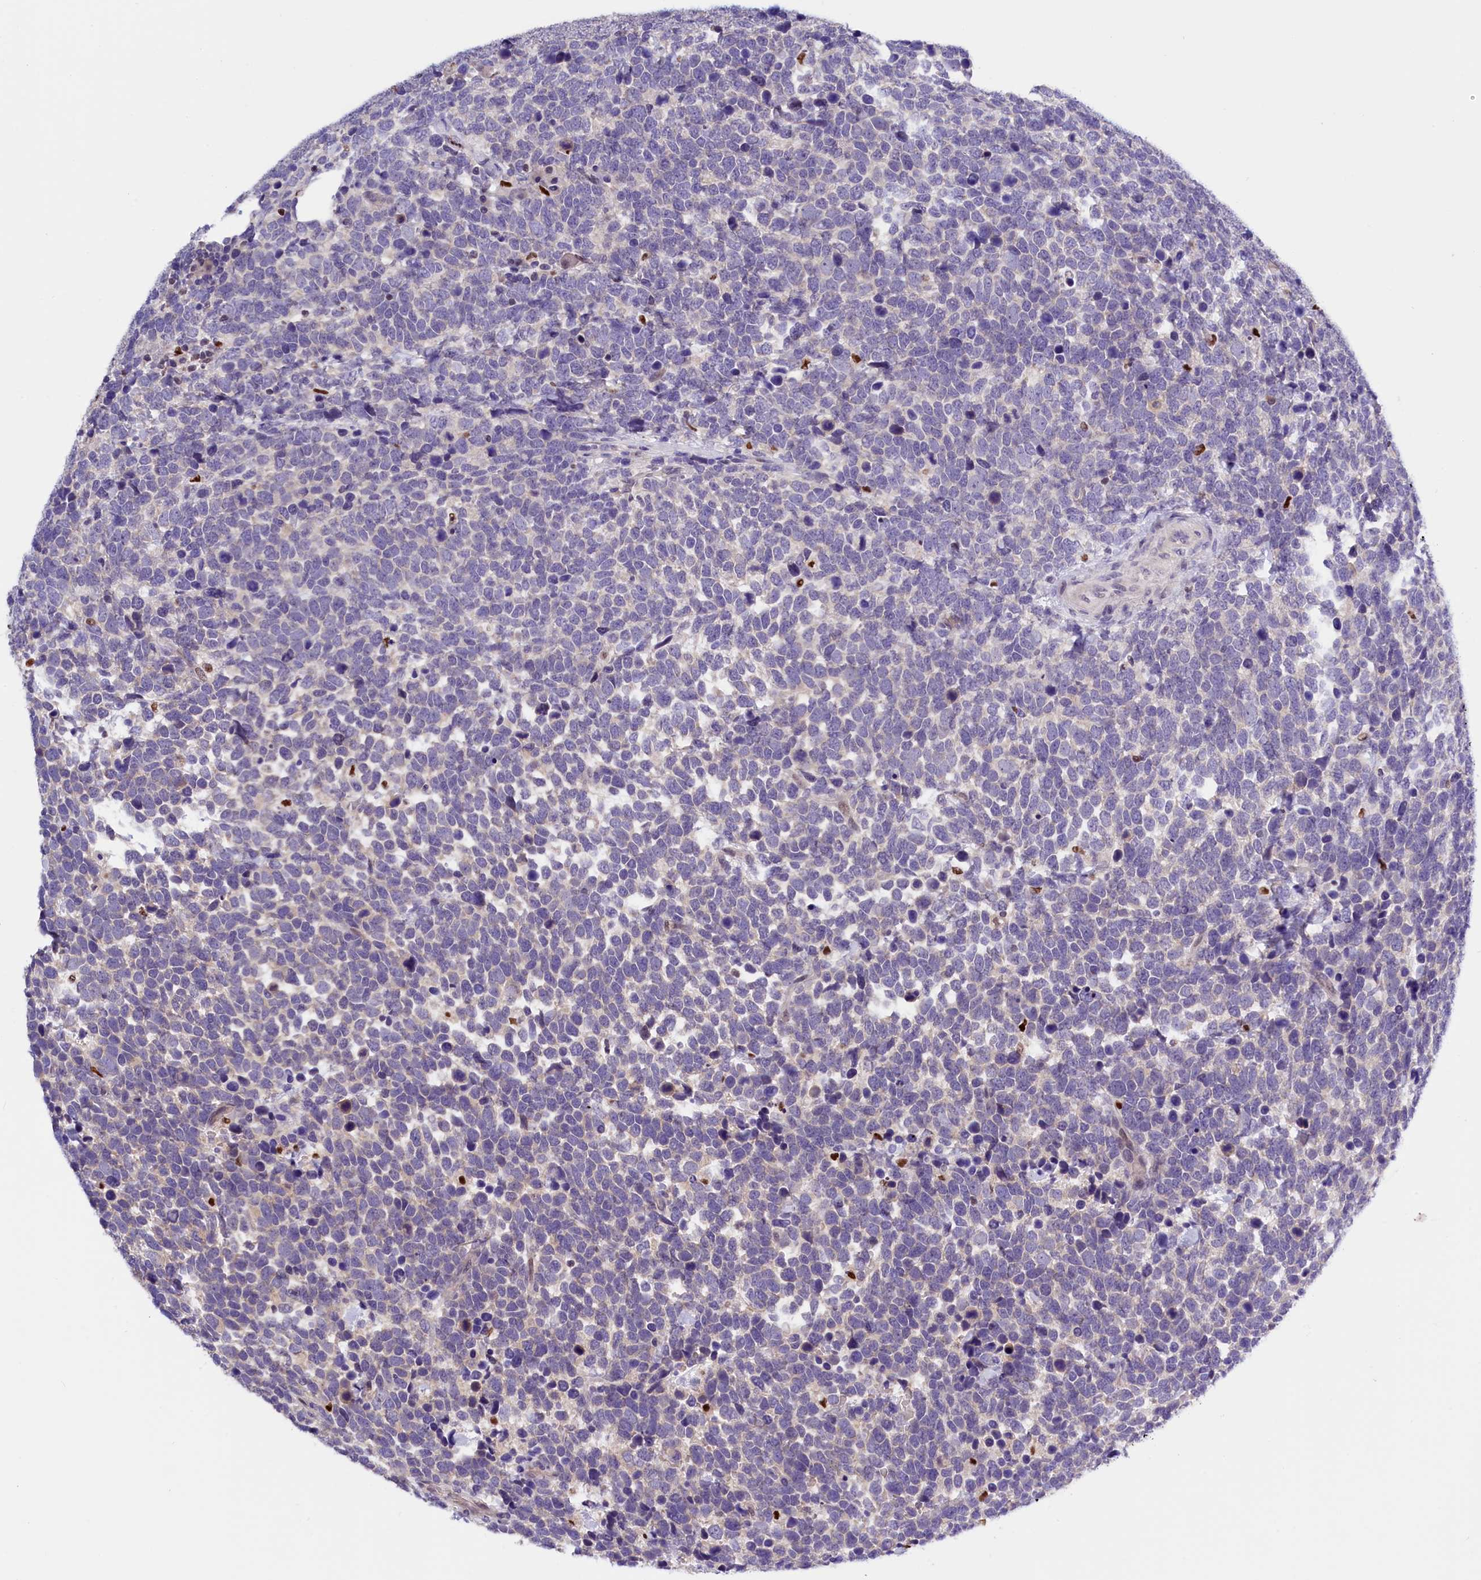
{"staining": {"intensity": "negative", "quantity": "none", "location": "none"}, "tissue": "urothelial cancer", "cell_type": "Tumor cells", "image_type": "cancer", "snomed": [{"axis": "morphology", "description": "Urothelial carcinoma, High grade"}, {"axis": "topography", "description": "Urinary bladder"}], "caption": "This is an IHC micrograph of high-grade urothelial carcinoma. There is no positivity in tumor cells.", "gene": "BTBD9", "patient": {"sex": "female", "age": 82}}